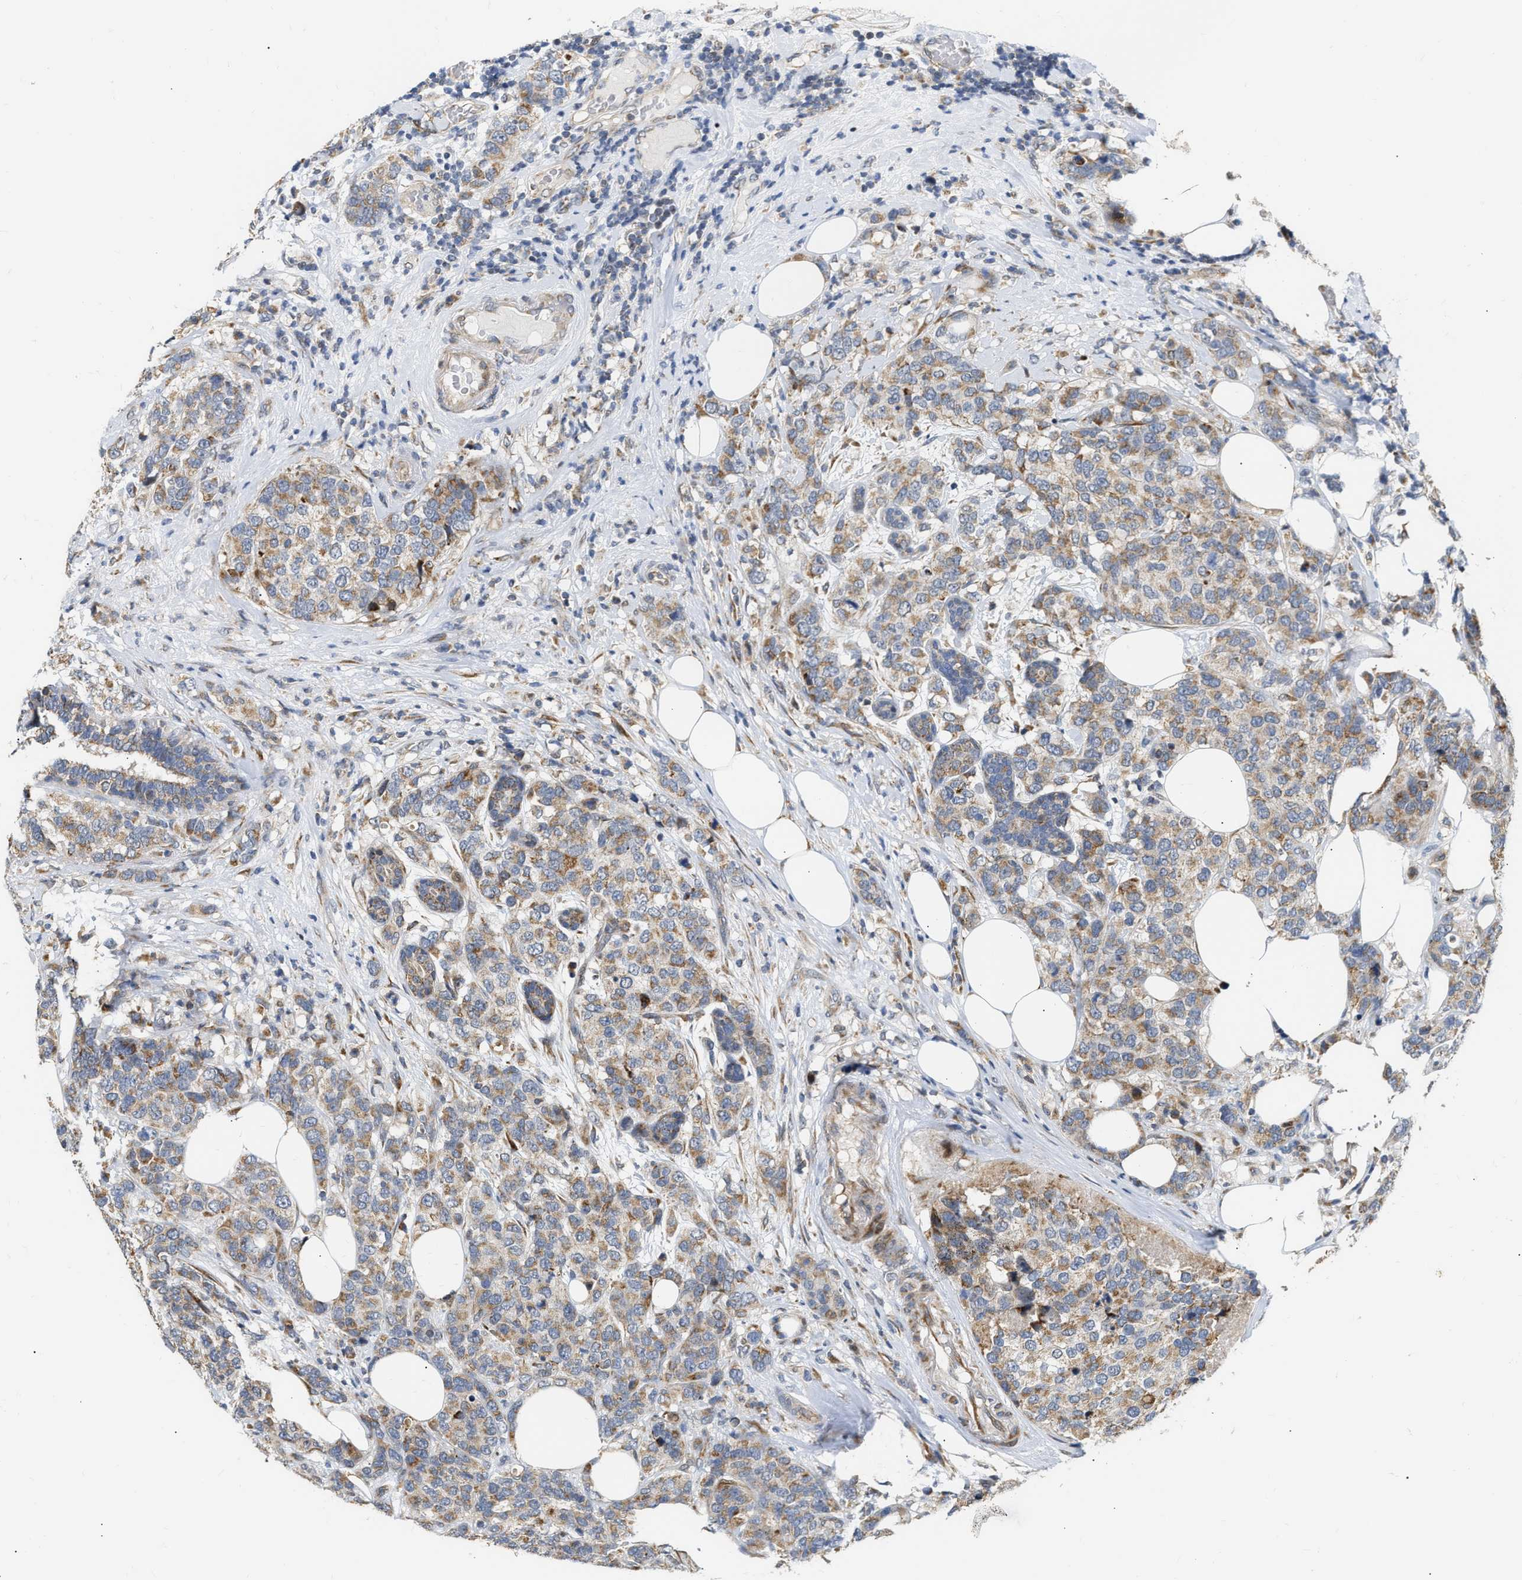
{"staining": {"intensity": "moderate", "quantity": ">75%", "location": "cytoplasmic/membranous"}, "tissue": "breast cancer", "cell_type": "Tumor cells", "image_type": "cancer", "snomed": [{"axis": "morphology", "description": "Lobular carcinoma"}, {"axis": "topography", "description": "Breast"}], "caption": "Human breast lobular carcinoma stained for a protein (brown) displays moderate cytoplasmic/membranous positive positivity in approximately >75% of tumor cells.", "gene": "DEPTOR", "patient": {"sex": "female", "age": 59}}